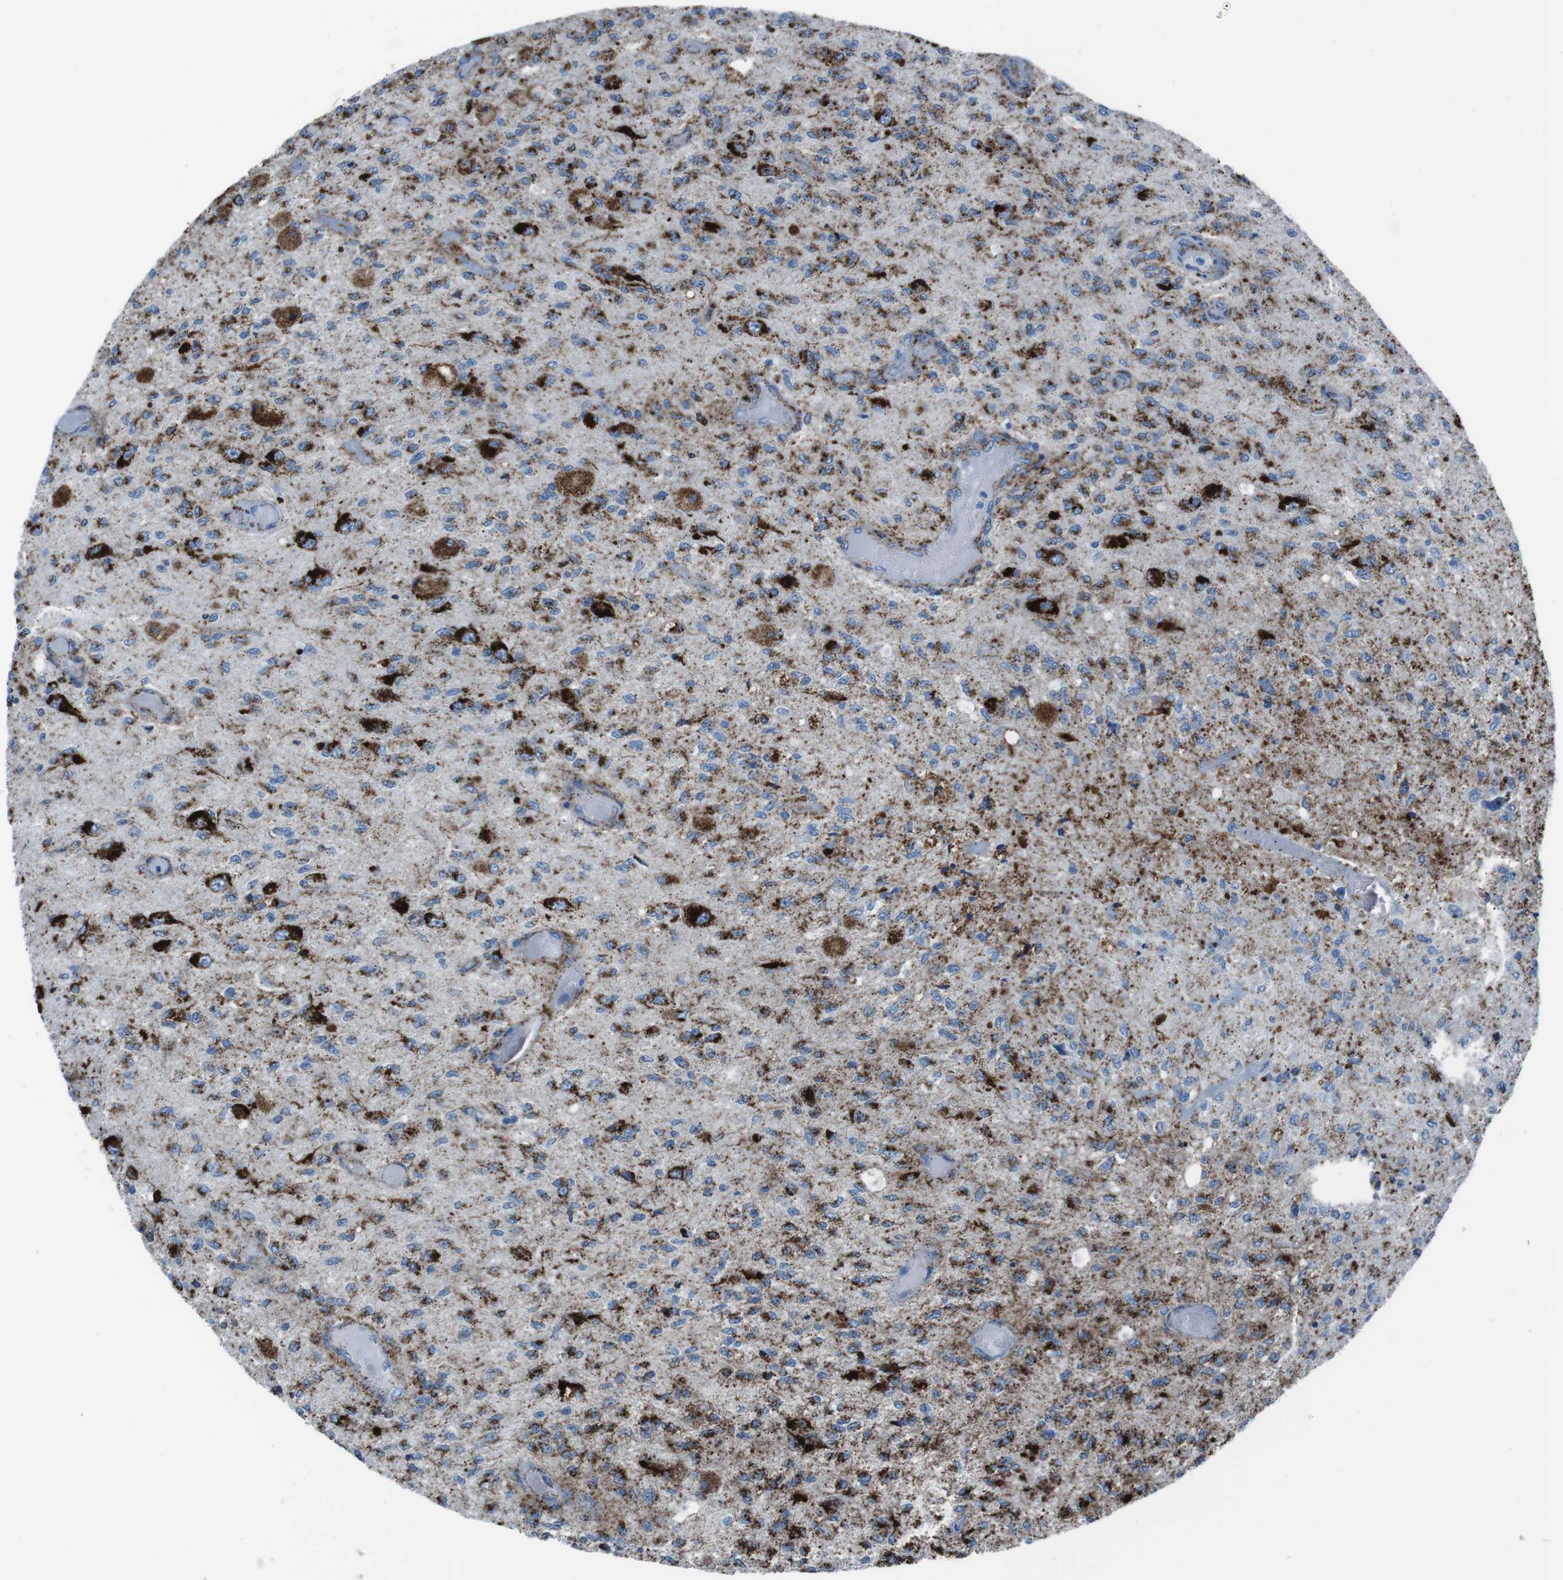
{"staining": {"intensity": "strong", "quantity": "25%-75%", "location": "cytoplasmic/membranous"}, "tissue": "glioma", "cell_type": "Tumor cells", "image_type": "cancer", "snomed": [{"axis": "morphology", "description": "Normal tissue, NOS"}, {"axis": "morphology", "description": "Glioma, malignant, High grade"}, {"axis": "topography", "description": "Cerebral cortex"}], "caption": "Glioma tissue demonstrates strong cytoplasmic/membranous positivity in approximately 25%-75% of tumor cells Nuclei are stained in blue.", "gene": "SCARB2", "patient": {"sex": "male", "age": 77}}